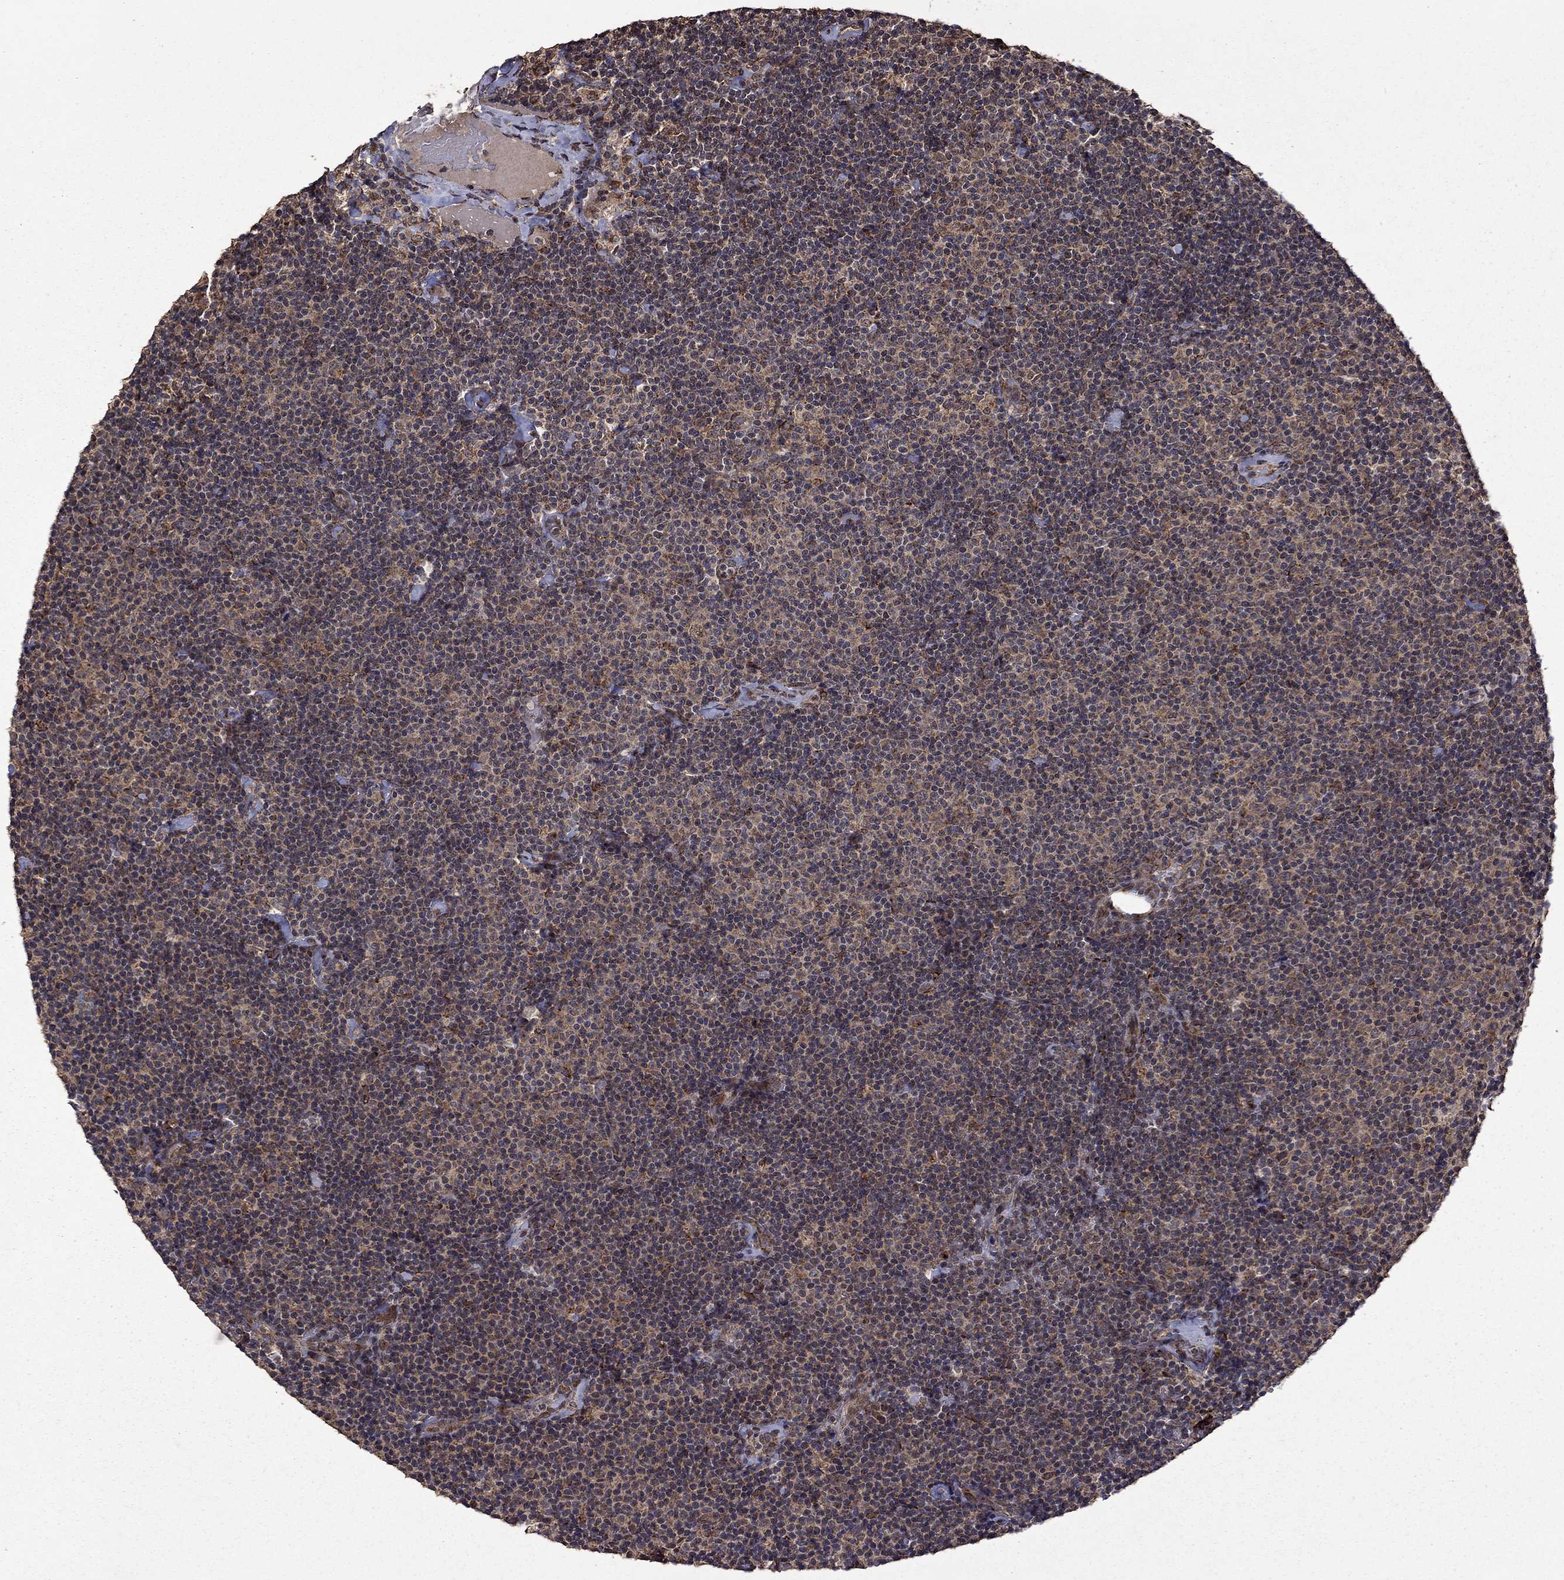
{"staining": {"intensity": "weak", "quantity": ">75%", "location": "cytoplasmic/membranous,nuclear"}, "tissue": "lymphoma", "cell_type": "Tumor cells", "image_type": "cancer", "snomed": [{"axis": "morphology", "description": "Malignant lymphoma, non-Hodgkin's type, Low grade"}, {"axis": "topography", "description": "Lymph node"}], "caption": "A brown stain highlights weak cytoplasmic/membranous and nuclear positivity of a protein in low-grade malignant lymphoma, non-Hodgkin's type tumor cells.", "gene": "ITM2B", "patient": {"sex": "male", "age": 81}}